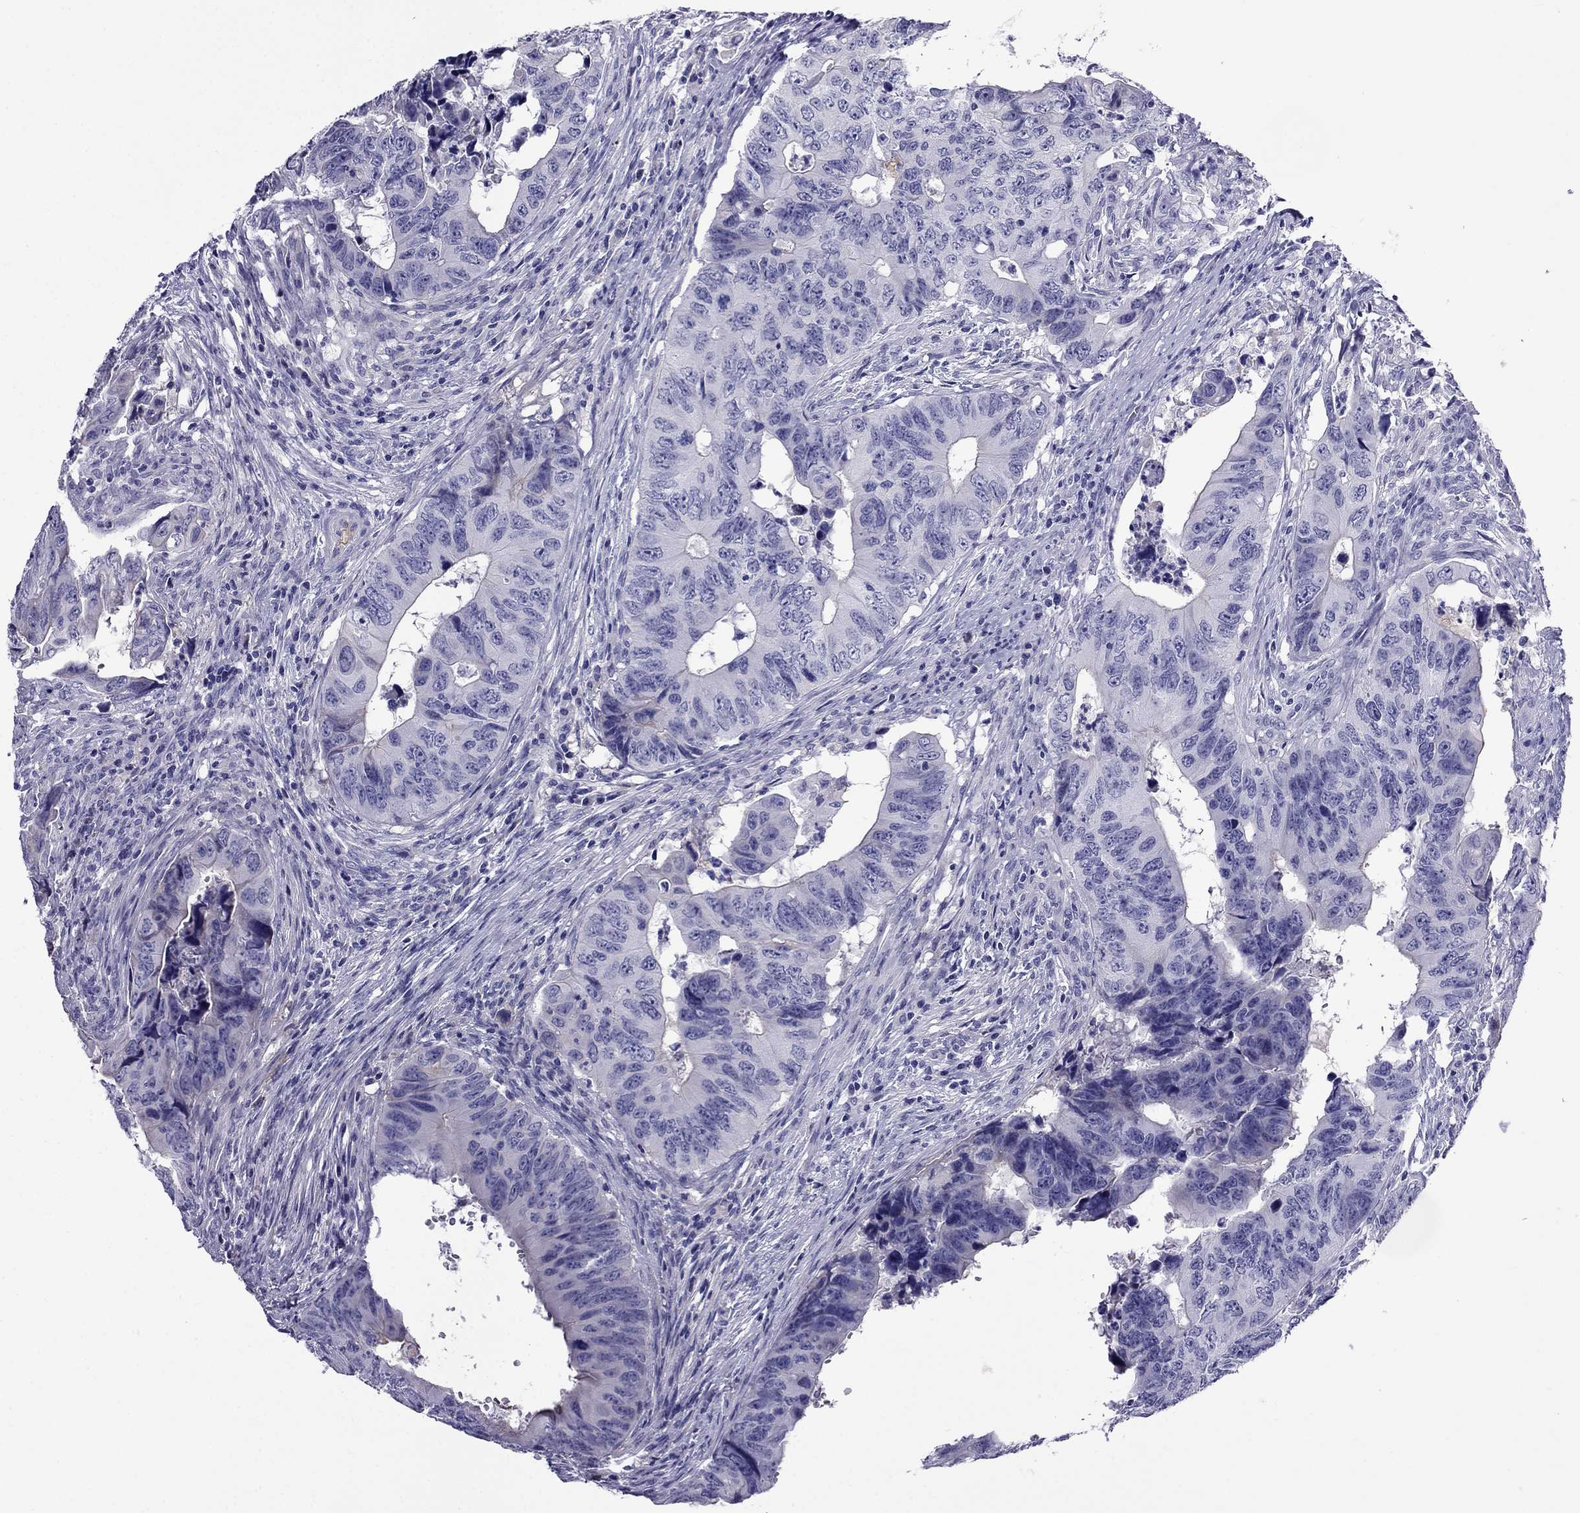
{"staining": {"intensity": "negative", "quantity": "none", "location": "none"}, "tissue": "colorectal cancer", "cell_type": "Tumor cells", "image_type": "cancer", "snomed": [{"axis": "morphology", "description": "Adenocarcinoma, NOS"}, {"axis": "topography", "description": "Colon"}], "caption": "A histopathology image of human adenocarcinoma (colorectal) is negative for staining in tumor cells.", "gene": "TBC1D21", "patient": {"sex": "female", "age": 82}}